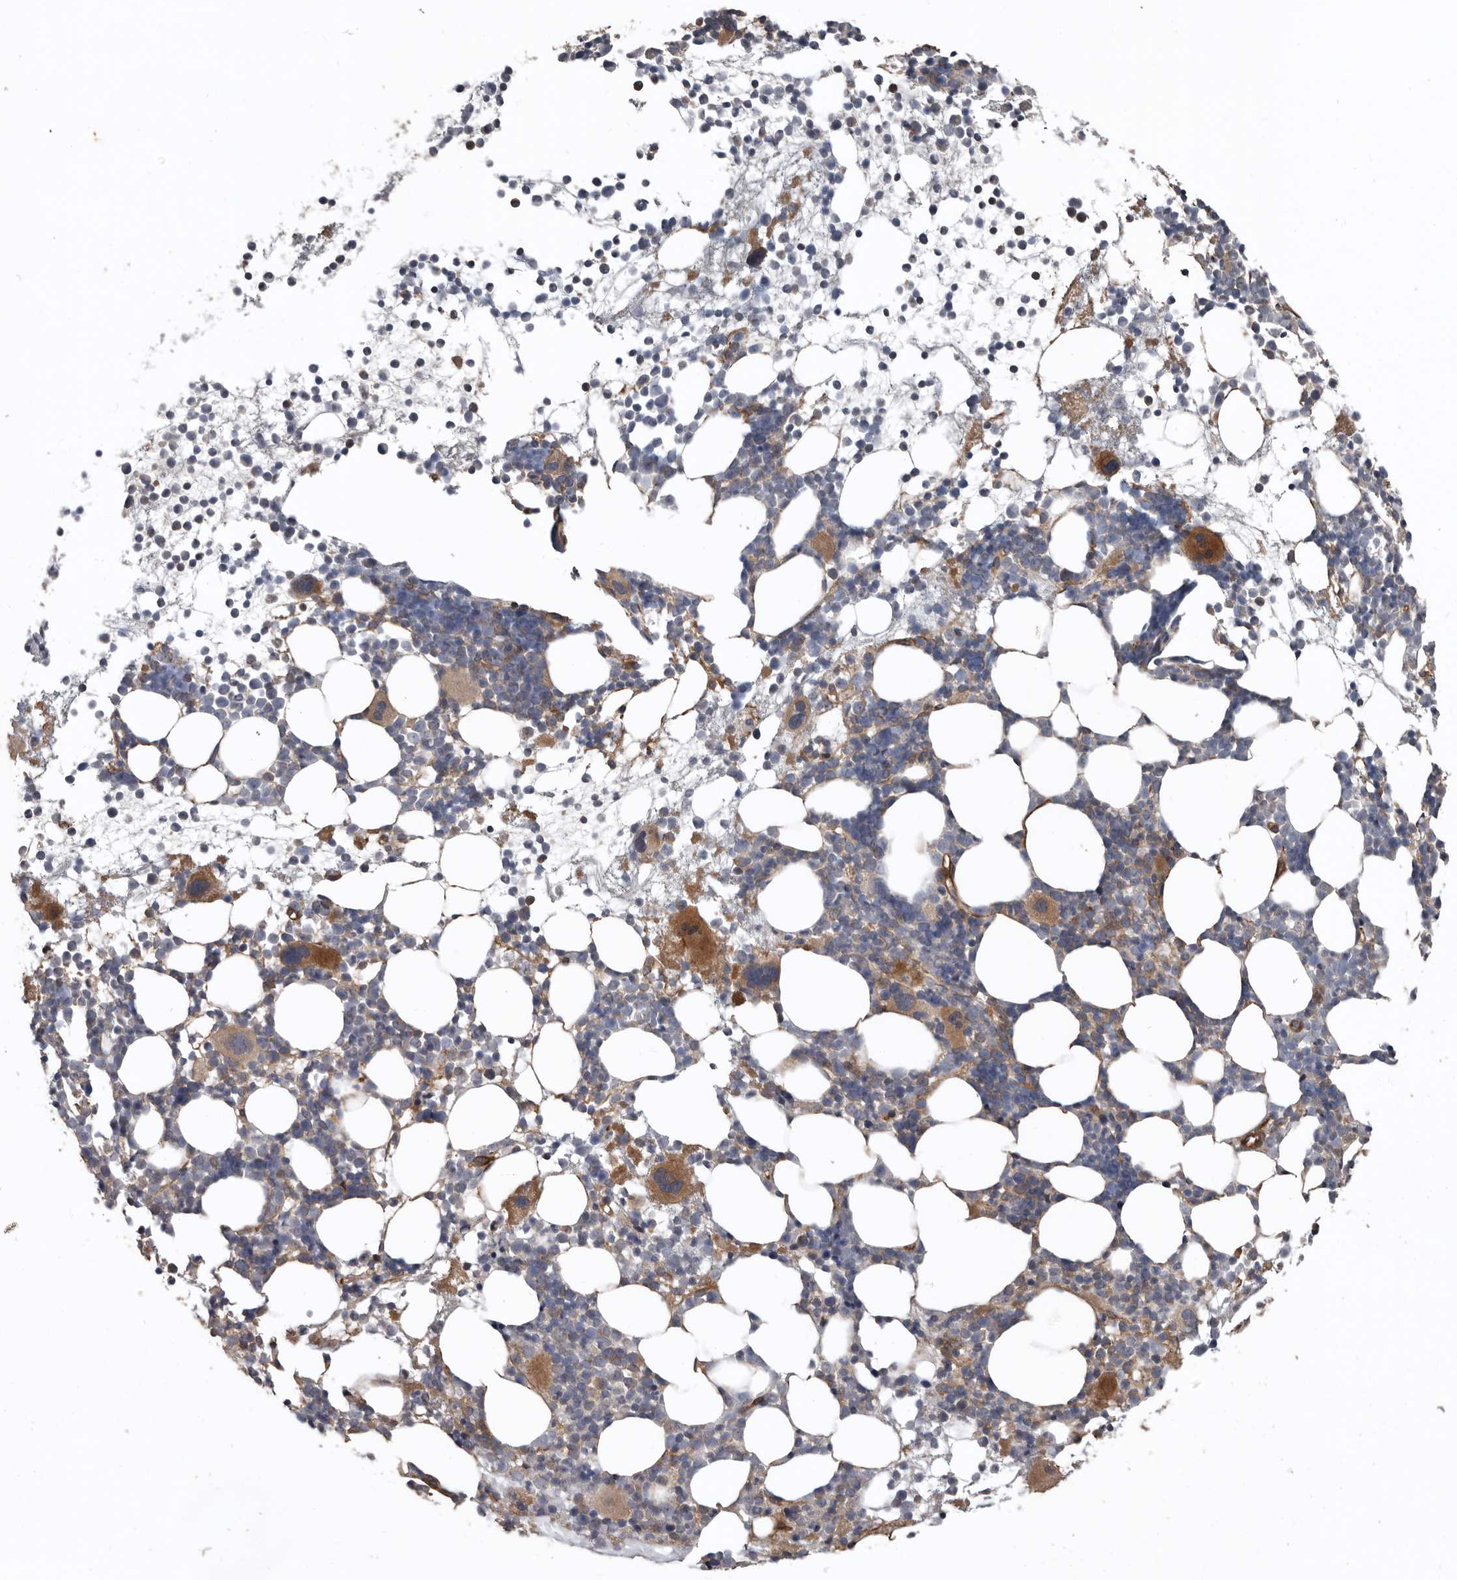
{"staining": {"intensity": "moderate", "quantity": "<25%", "location": "cytoplasmic/membranous"}, "tissue": "bone marrow", "cell_type": "Hematopoietic cells", "image_type": "normal", "snomed": [{"axis": "morphology", "description": "Normal tissue, NOS"}, {"axis": "topography", "description": "Bone marrow"}], "caption": "Bone marrow stained with a brown dye reveals moderate cytoplasmic/membranous positive positivity in approximately <25% of hematopoietic cells.", "gene": "EXOC3L1", "patient": {"sex": "female", "age": 57}}